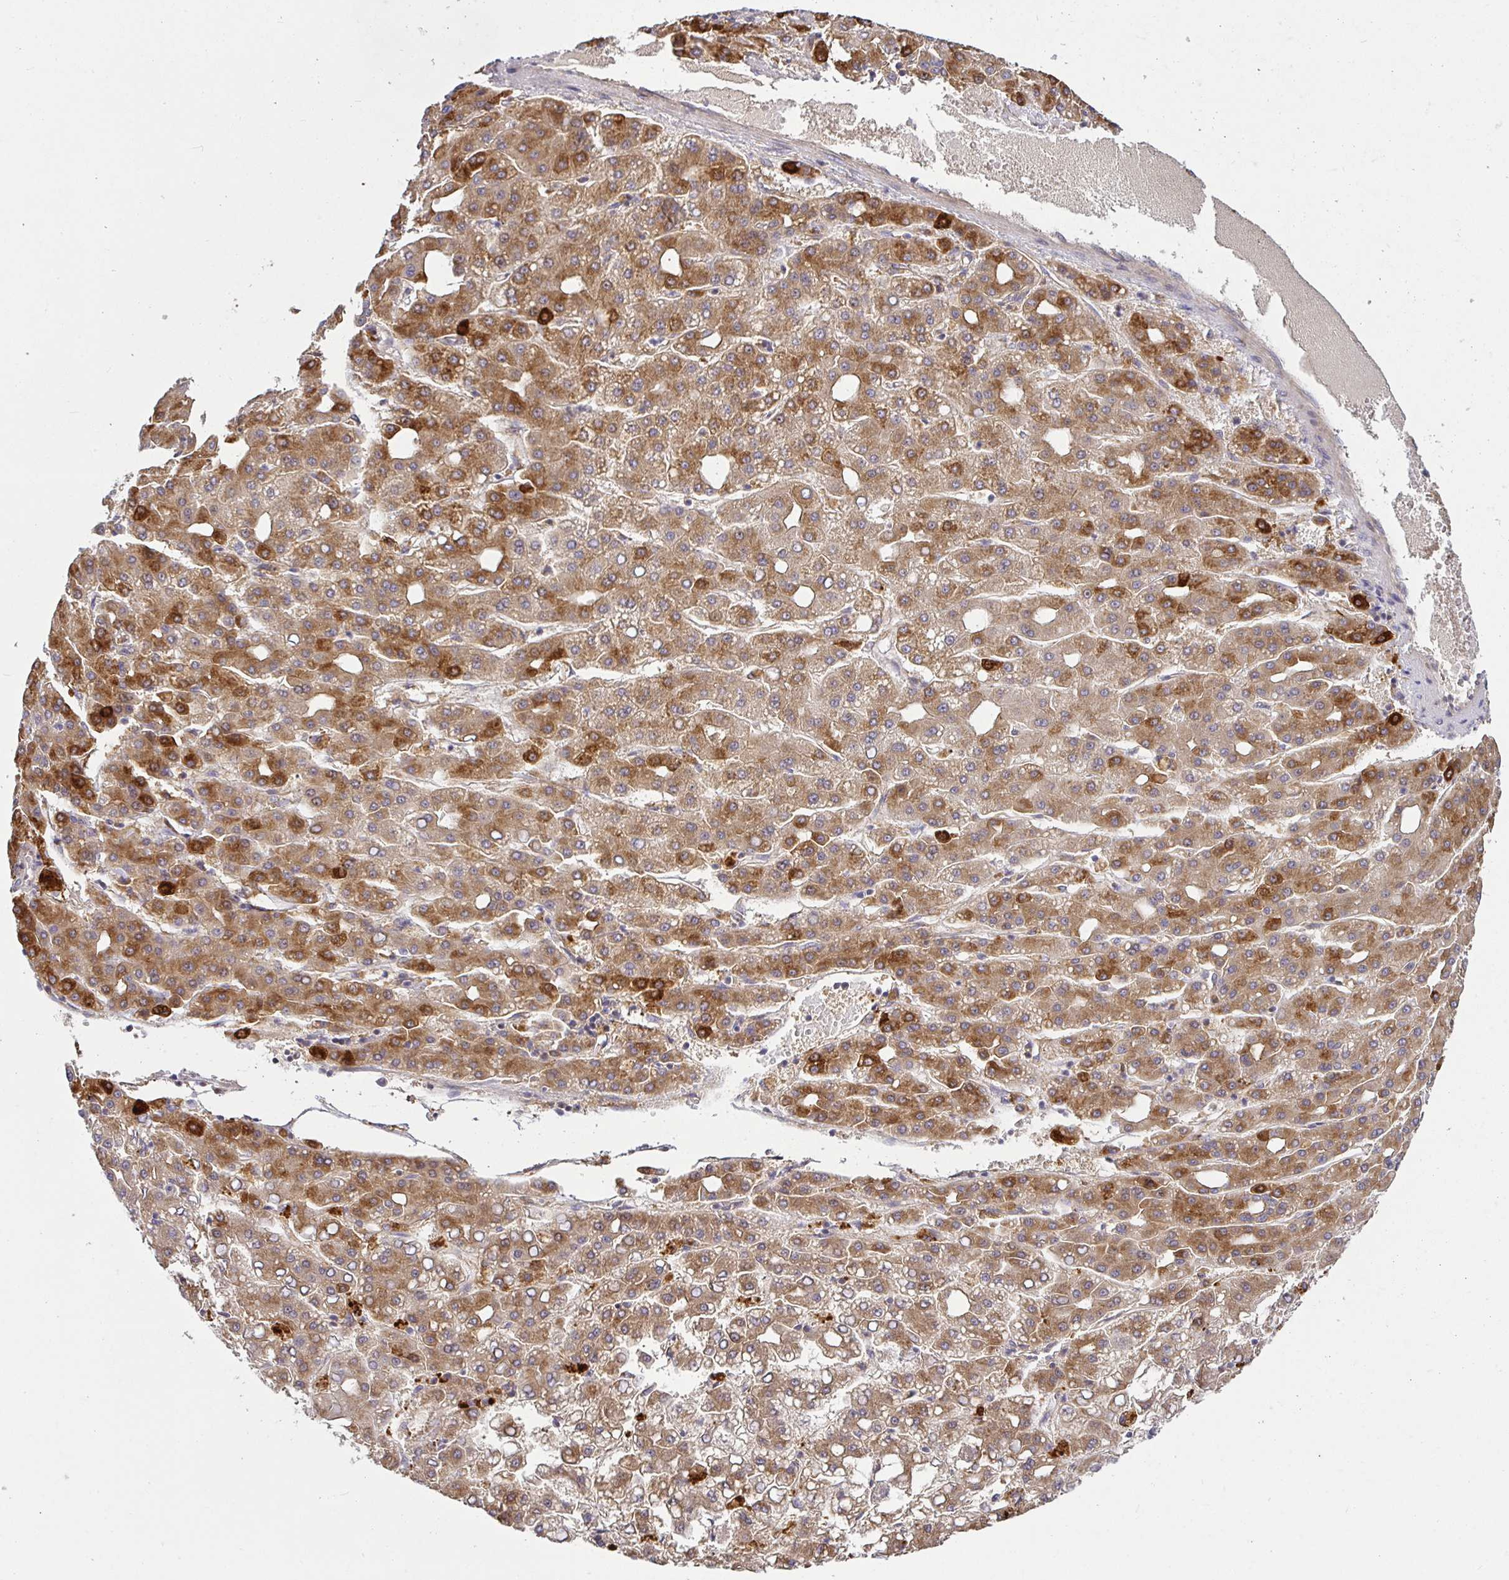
{"staining": {"intensity": "moderate", "quantity": ">75%", "location": "cytoplasmic/membranous"}, "tissue": "liver cancer", "cell_type": "Tumor cells", "image_type": "cancer", "snomed": [{"axis": "morphology", "description": "Carcinoma, Hepatocellular, NOS"}, {"axis": "topography", "description": "Liver"}], "caption": "An immunohistochemistry (IHC) histopathology image of neoplastic tissue is shown. Protein staining in brown labels moderate cytoplasmic/membranous positivity in liver hepatocellular carcinoma within tumor cells.", "gene": "SNX8", "patient": {"sex": "male", "age": 65}}